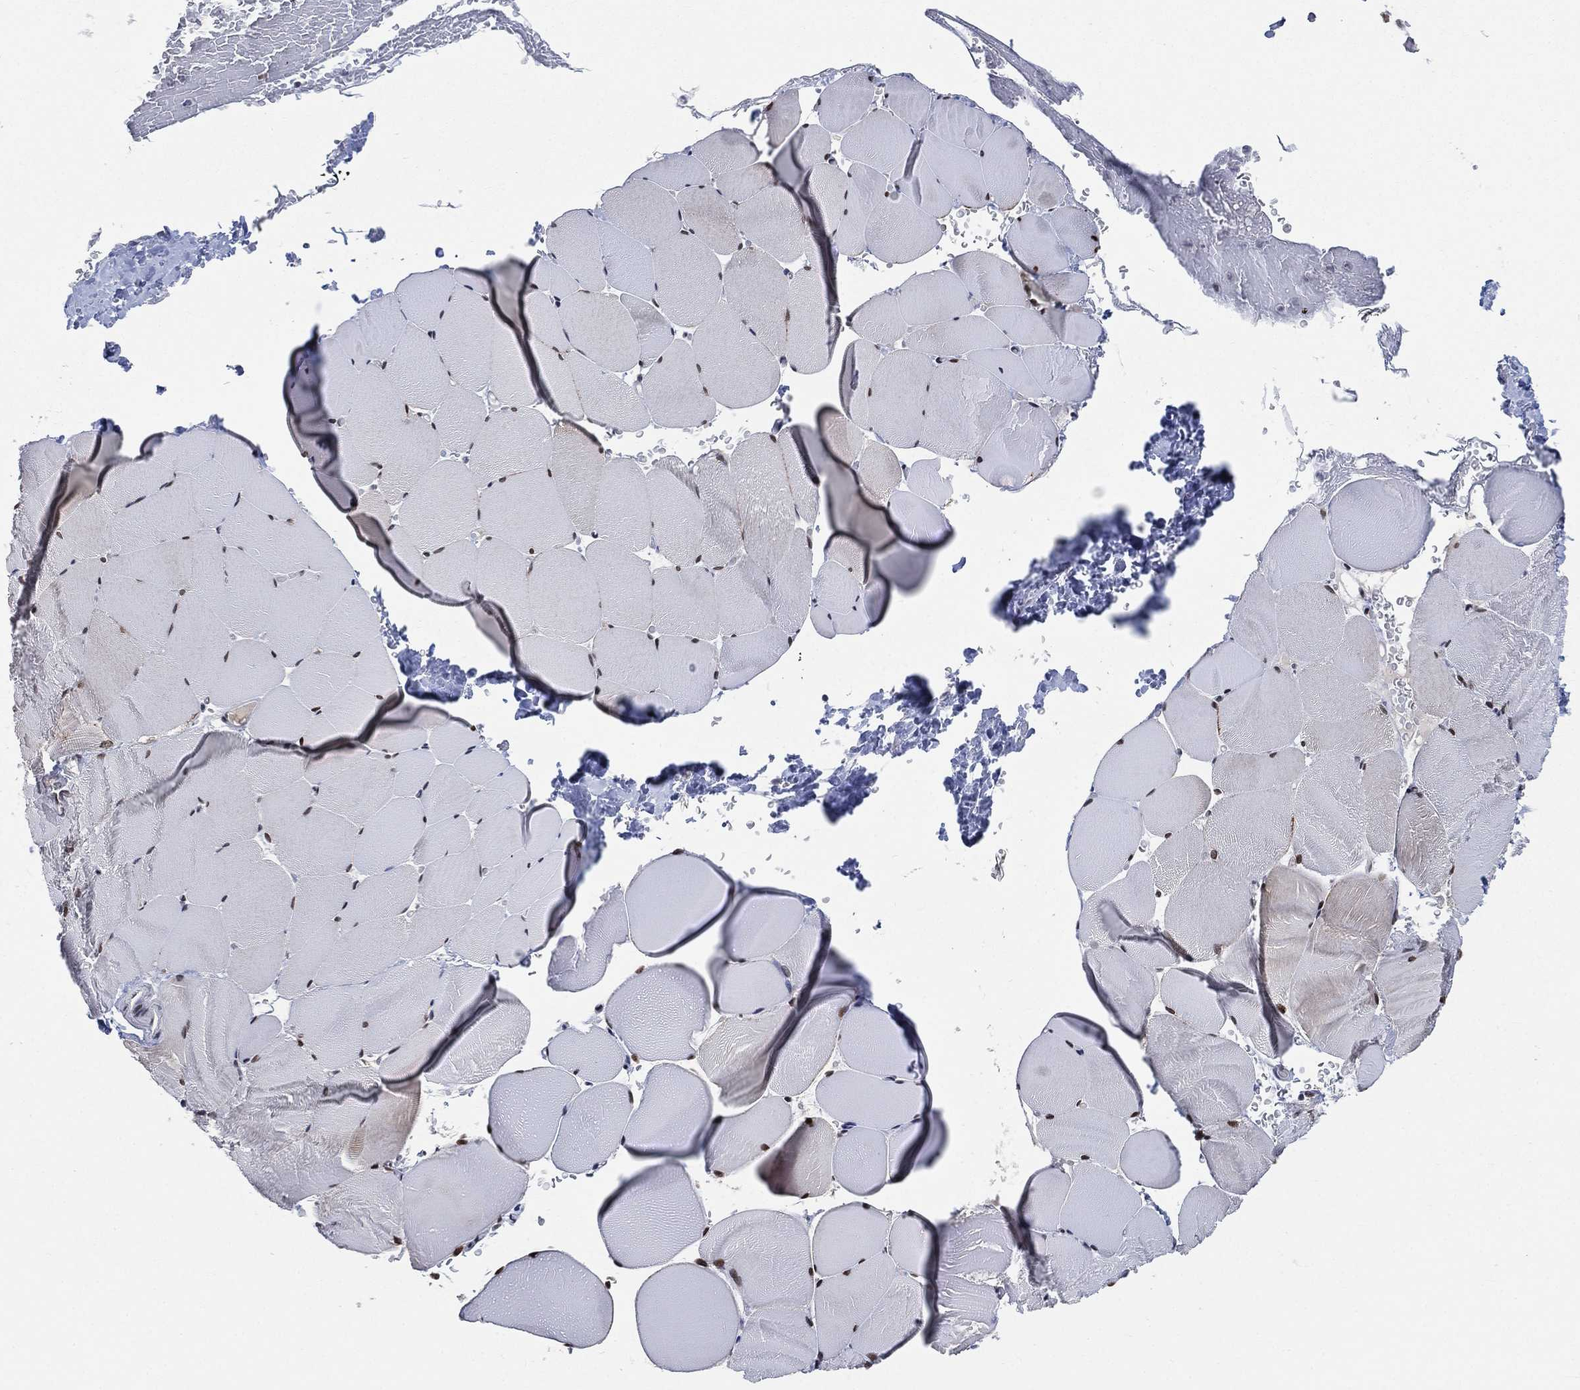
{"staining": {"intensity": "moderate", "quantity": "<25%", "location": "nuclear"}, "tissue": "skeletal muscle", "cell_type": "Myocytes", "image_type": "normal", "snomed": [{"axis": "morphology", "description": "Normal tissue, NOS"}, {"axis": "topography", "description": "Skeletal muscle"}], "caption": "Protein analysis of benign skeletal muscle displays moderate nuclear positivity in about <25% of myocytes.", "gene": "YLPM1", "patient": {"sex": "female", "age": 37}}